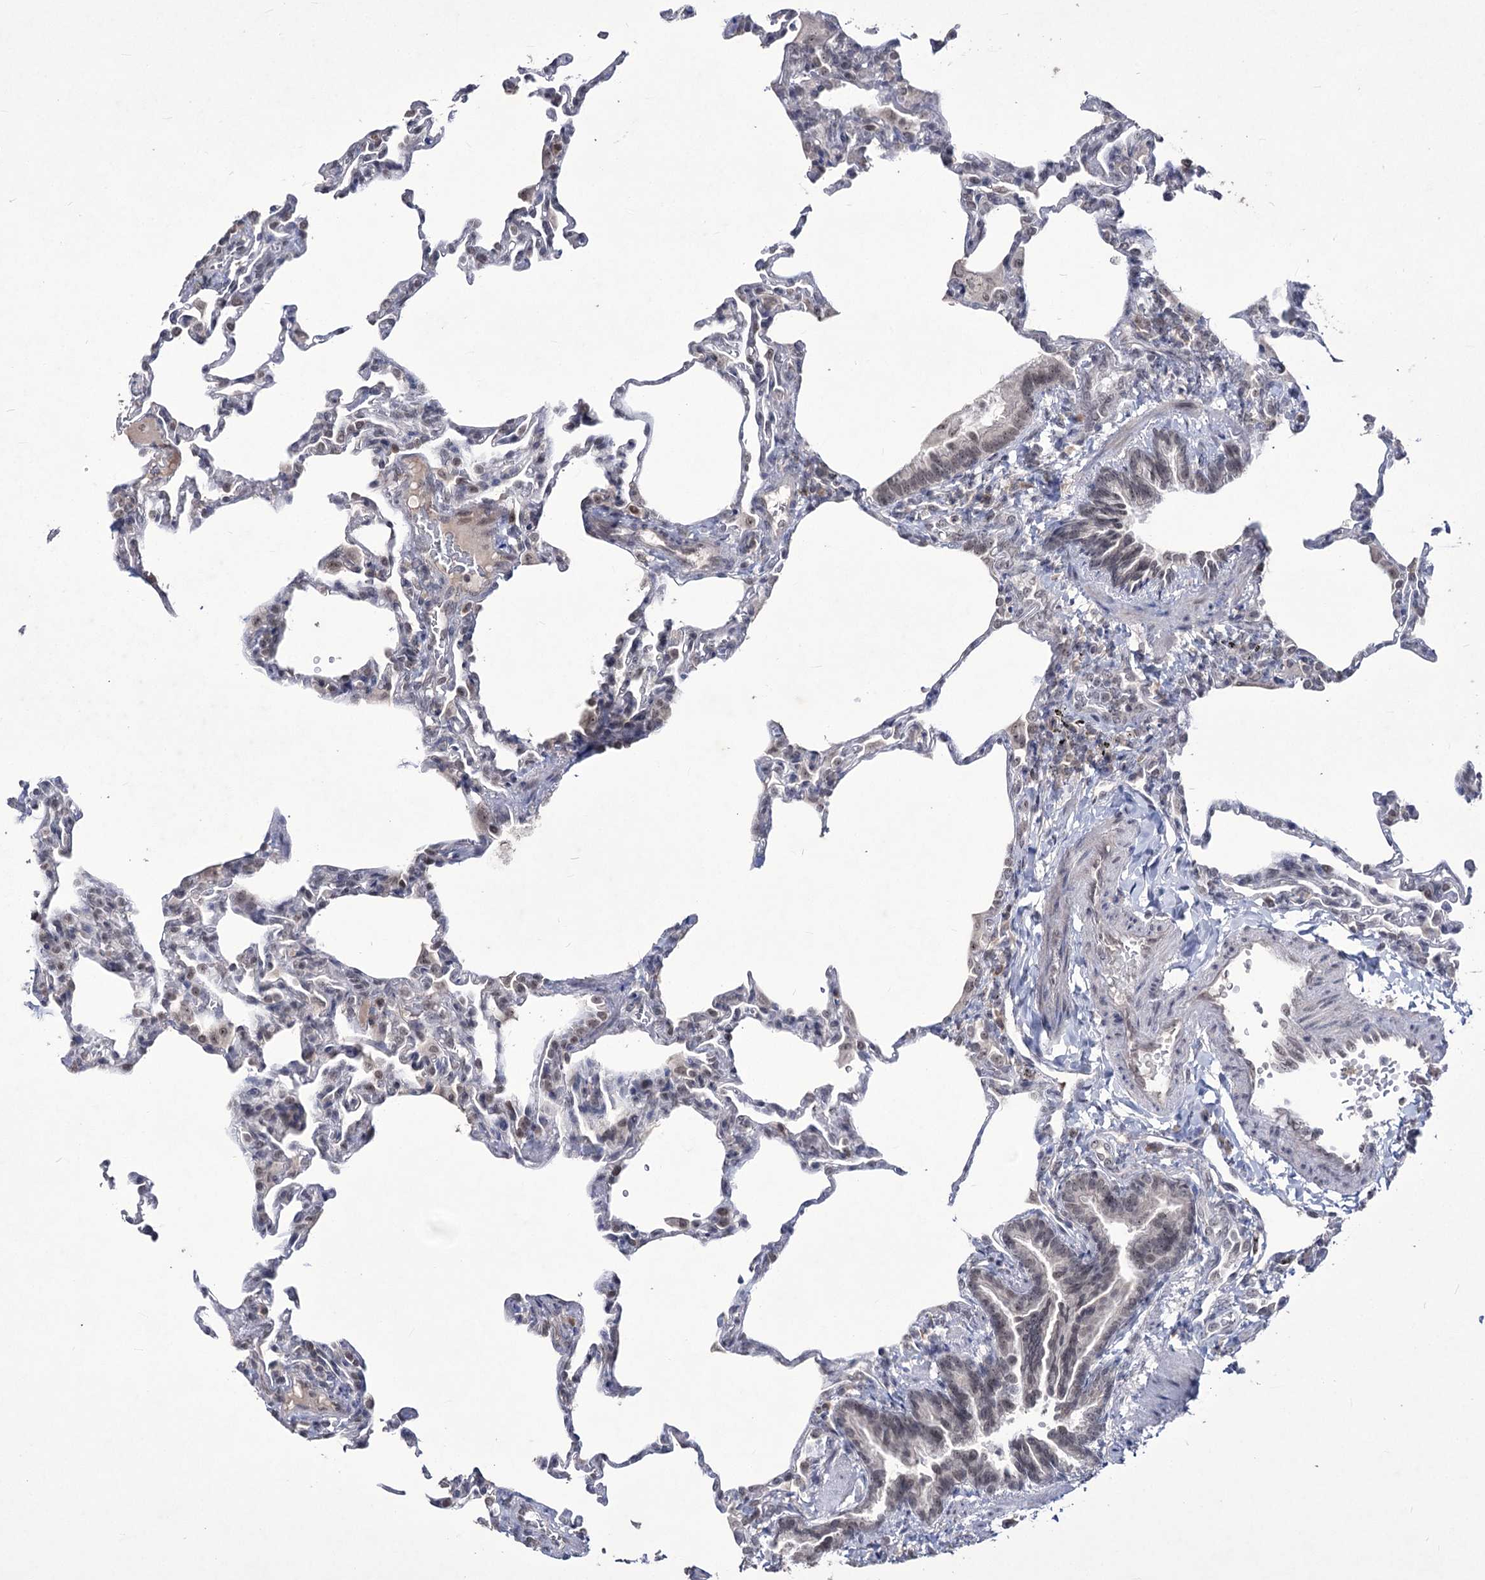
{"staining": {"intensity": "weak", "quantity": "25%-75%", "location": "nuclear"}, "tissue": "lung", "cell_type": "Alveolar cells", "image_type": "normal", "snomed": [{"axis": "morphology", "description": "Normal tissue, NOS"}, {"axis": "topography", "description": "Lung"}], "caption": "A high-resolution histopathology image shows immunohistochemistry (IHC) staining of unremarkable lung, which shows weak nuclear expression in approximately 25%-75% of alveolar cells.", "gene": "VGLL4", "patient": {"sex": "male", "age": 20}}